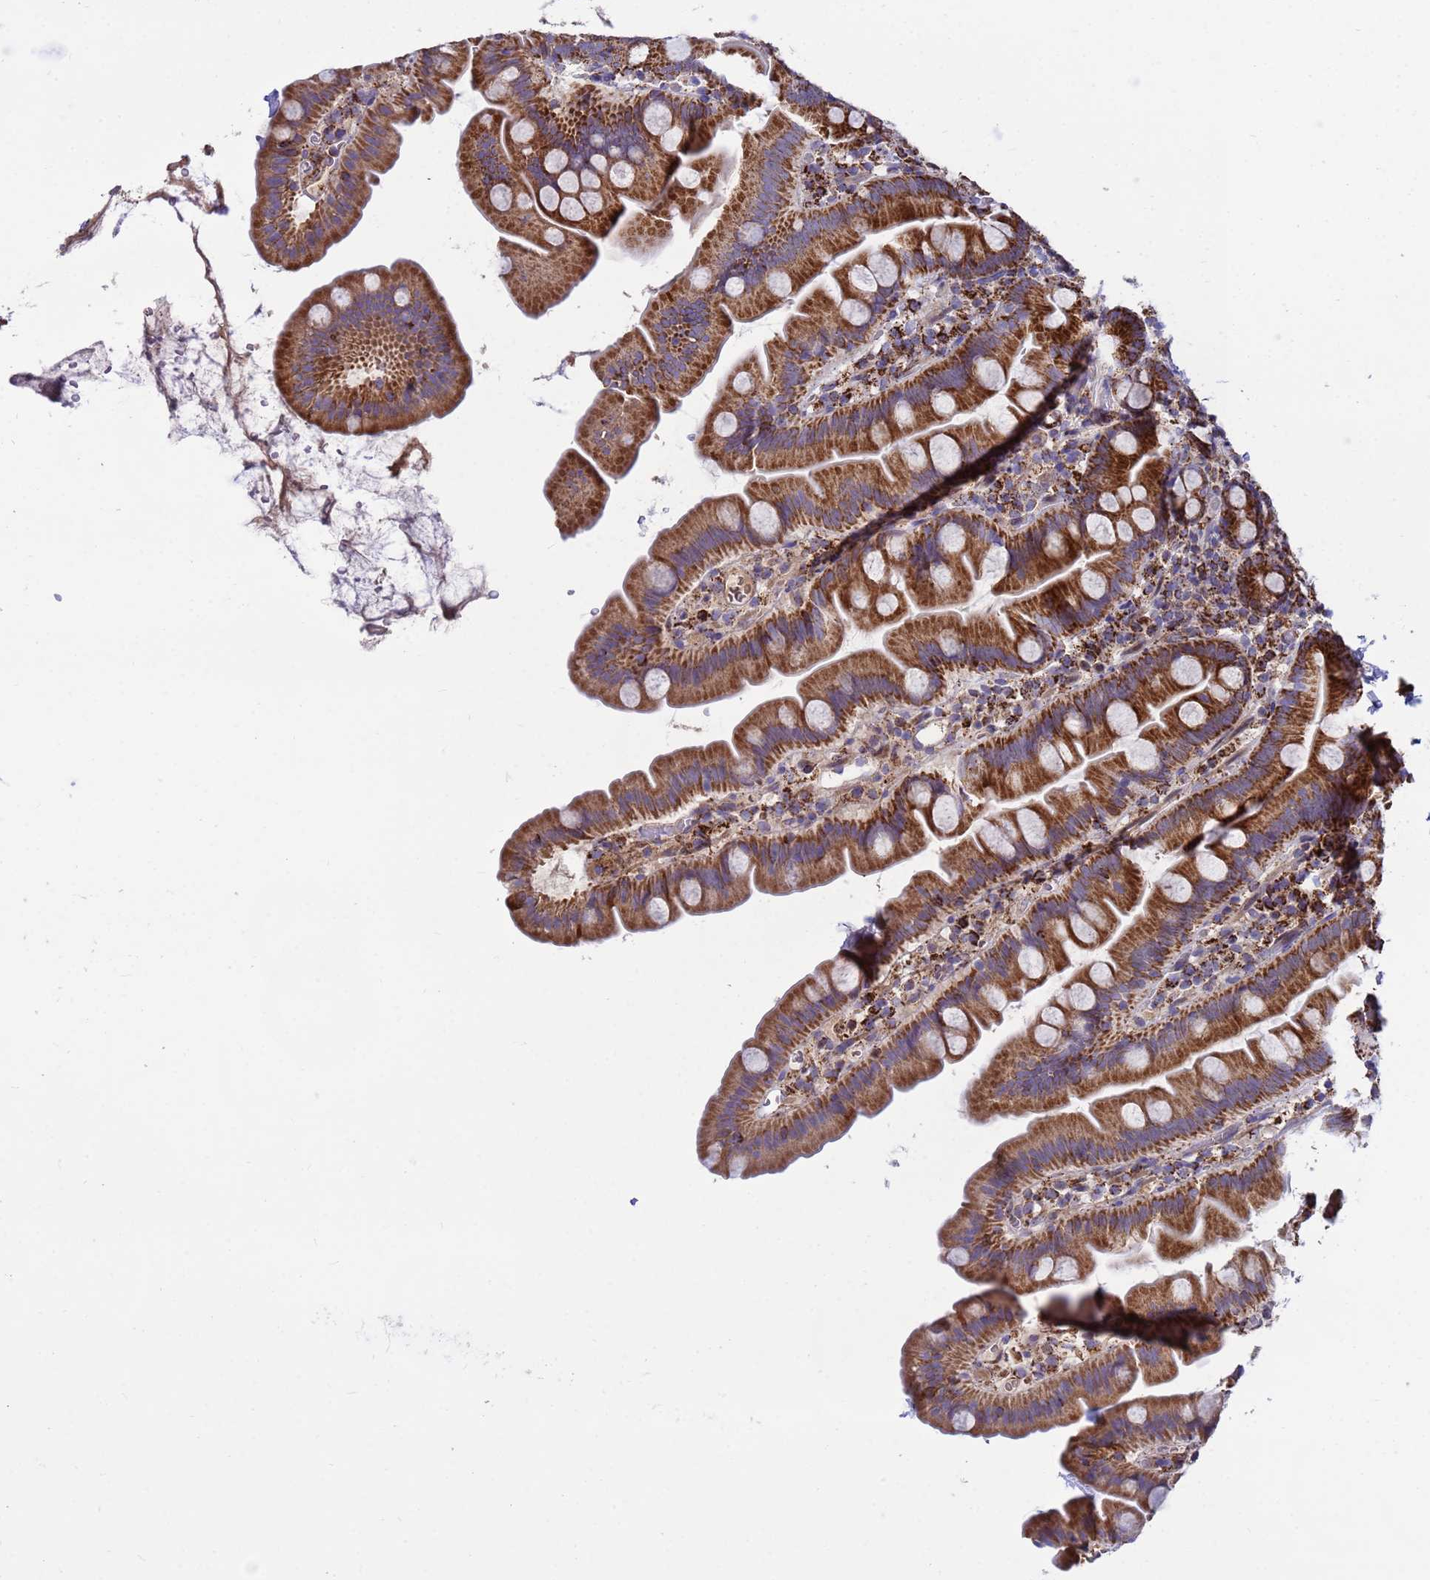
{"staining": {"intensity": "strong", "quantity": ">75%", "location": "cytoplasmic/membranous"}, "tissue": "small intestine", "cell_type": "Glandular cells", "image_type": "normal", "snomed": [{"axis": "morphology", "description": "Normal tissue, NOS"}, {"axis": "topography", "description": "Small intestine"}], "caption": "A high-resolution micrograph shows immunohistochemistry (IHC) staining of unremarkable small intestine, which reveals strong cytoplasmic/membranous staining in approximately >75% of glandular cells.", "gene": "TUBGCP3", "patient": {"sex": "female", "age": 68}}